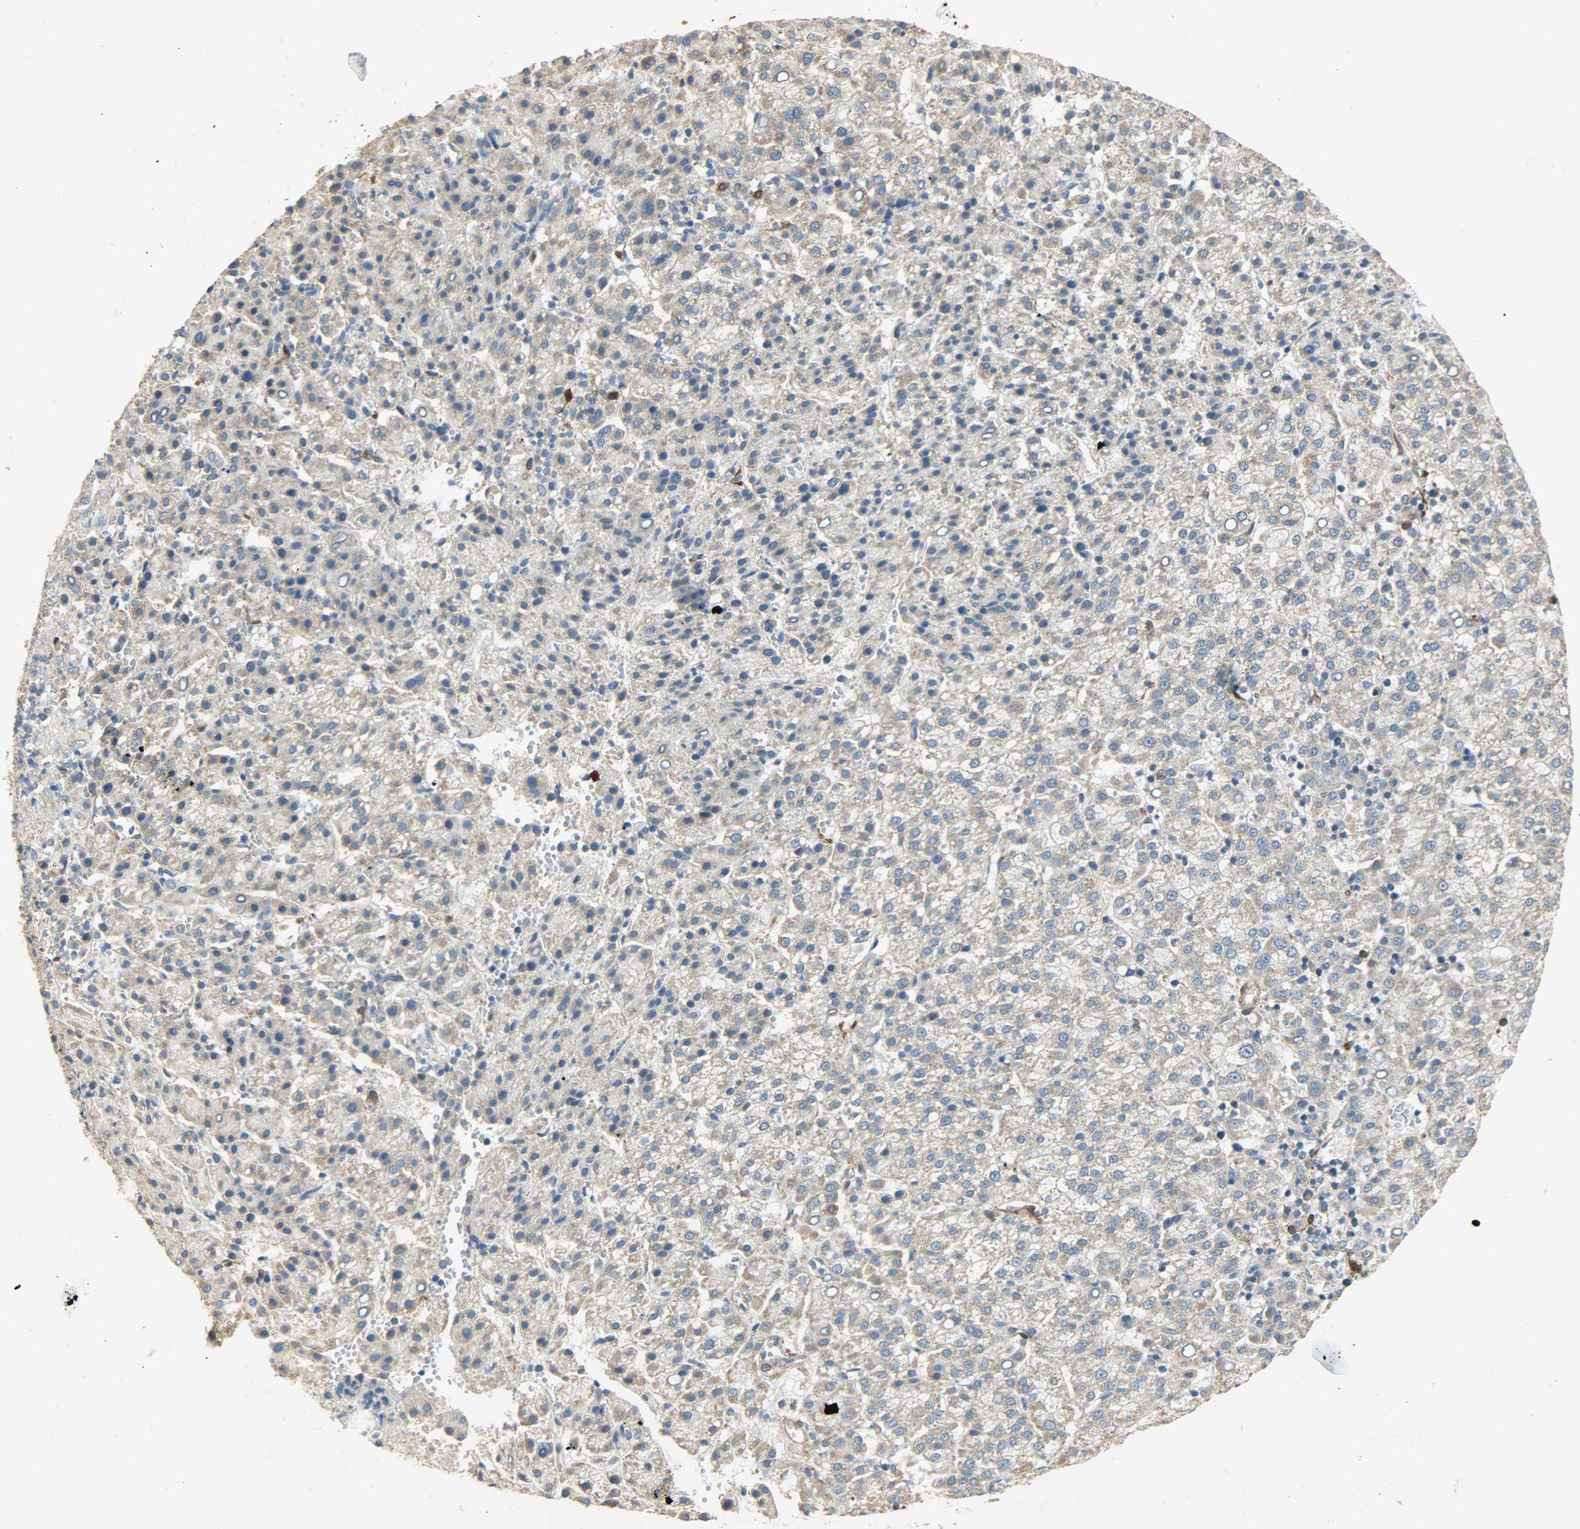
{"staining": {"intensity": "moderate", "quantity": ">75%", "location": "cytoplasmic/membranous"}, "tissue": "liver cancer", "cell_type": "Tumor cells", "image_type": "cancer", "snomed": [{"axis": "morphology", "description": "Carcinoma, Hepatocellular, NOS"}, {"axis": "topography", "description": "Liver"}], "caption": "Brown immunohistochemical staining in human liver cancer demonstrates moderate cytoplasmic/membranous staining in approximately >75% of tumor cells.", "gene": "C1orf198", "patient": {"sex": "female", "age": 58}}